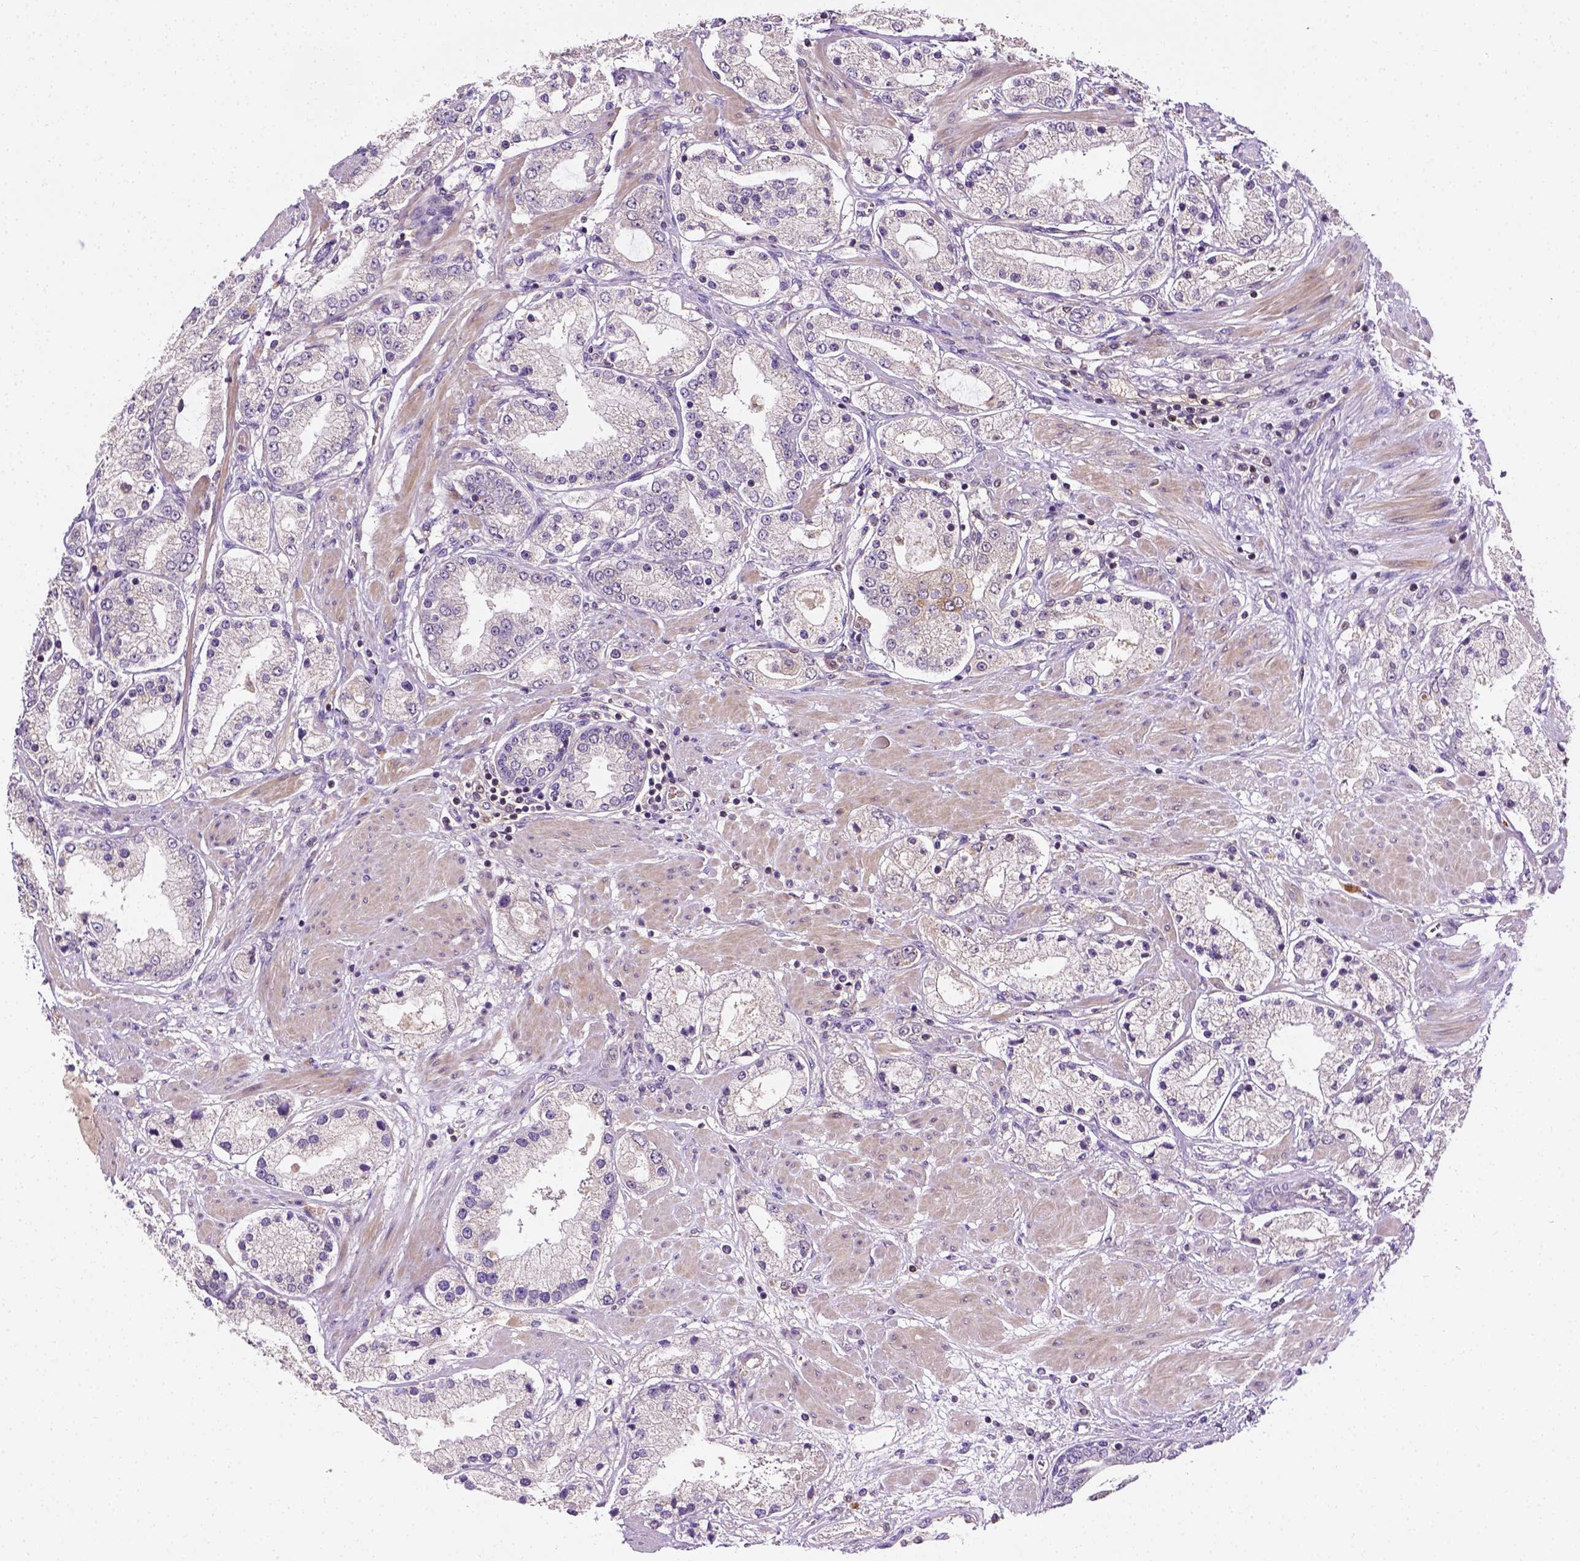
{"staining": {"intensity": "negative", "quantity": "none", "location": "none"}, "tissue": "prostate cancer", "cell_type": "Tumor cells", "image_type": "cancer", "snomed": [{"axis": "morphology", "description": "Adenocarcinoma, High grade"}, {"axis": "topography", "description": "Prostate"}], "caption": "DAB (3,3'-diaminobenzidine) immunohistochemical staining of prostate cancer displays no significant staining in tumor cells.", "gene": "MATK", "patient": {"sex": "male", "age": 67}}